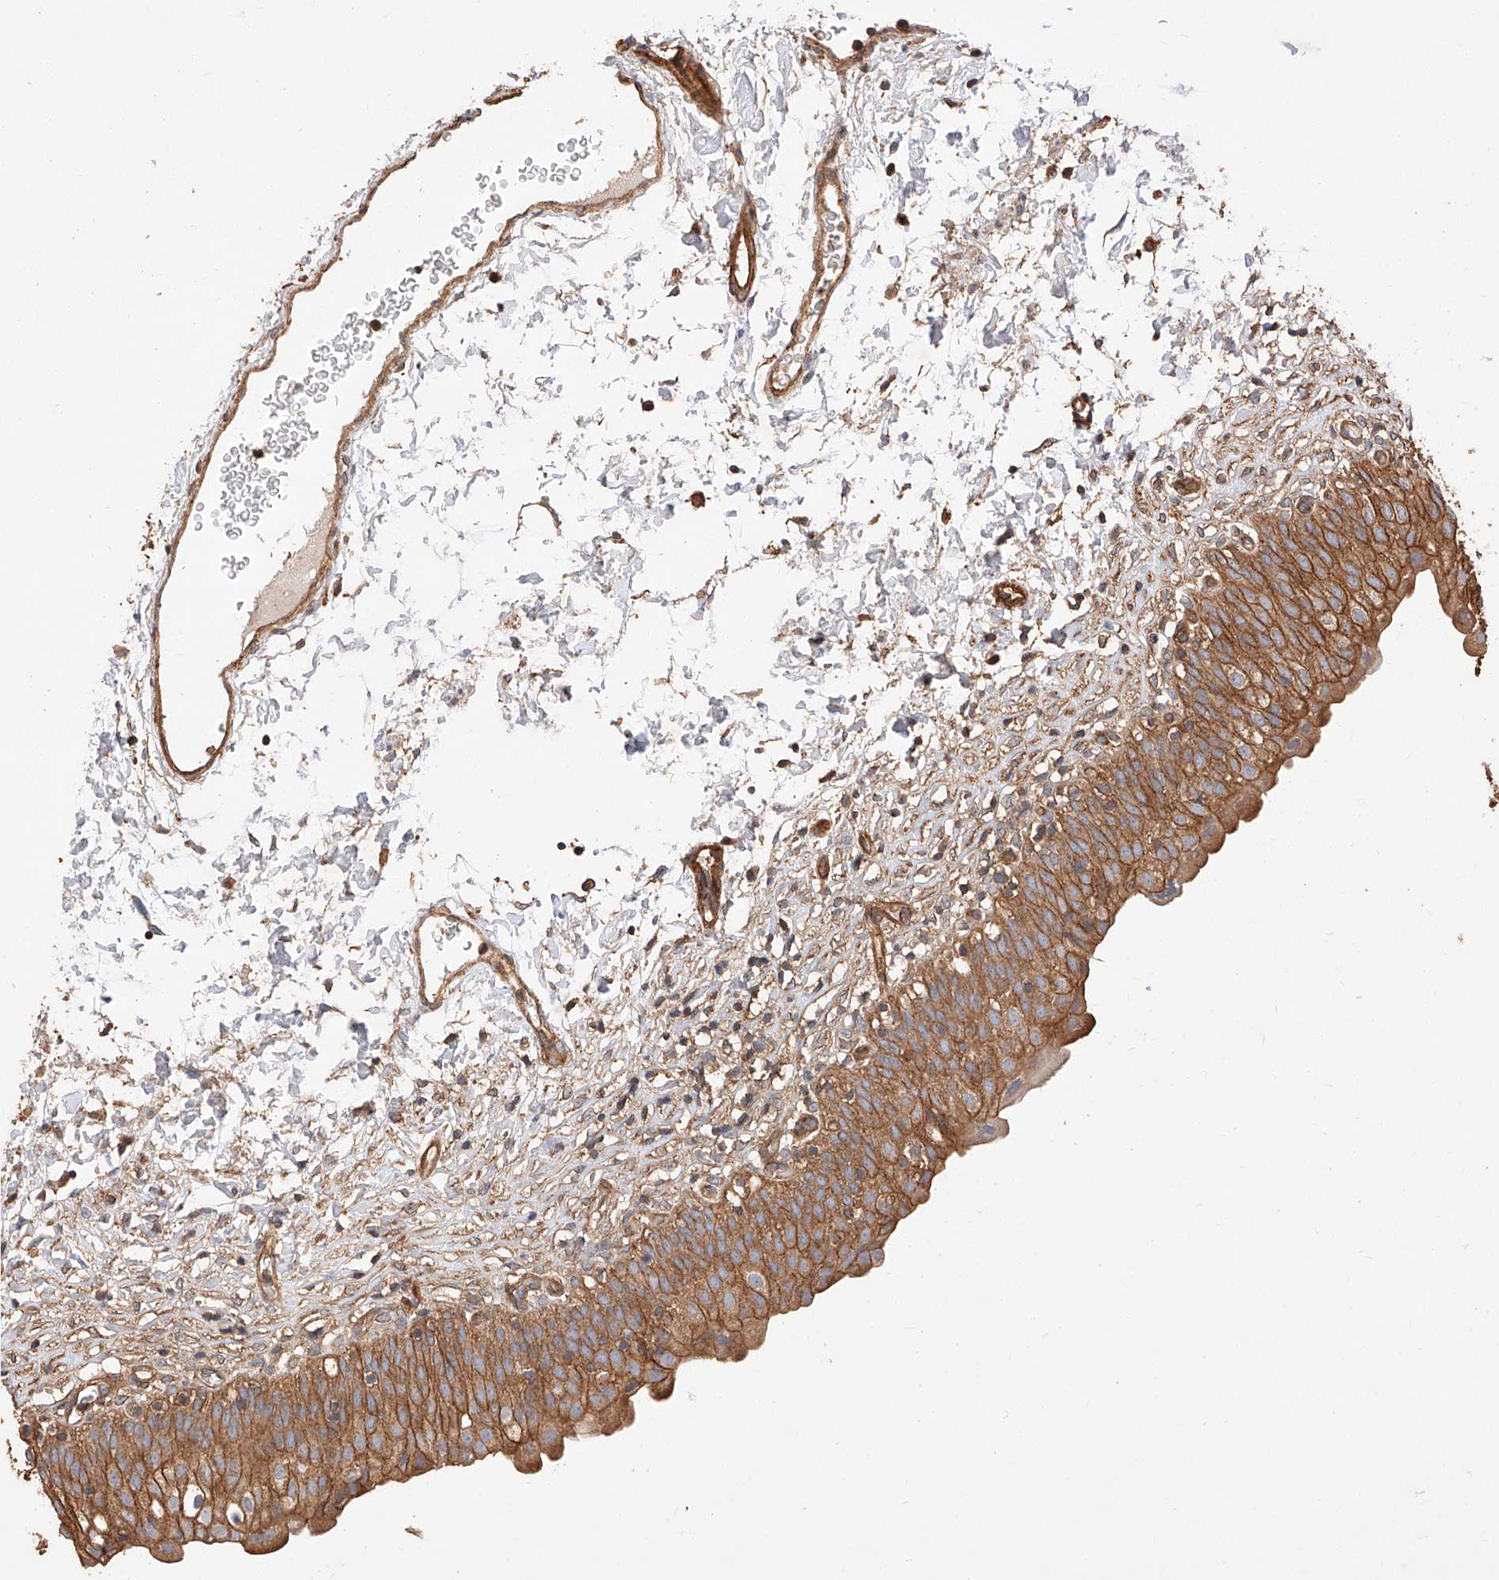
{"staining": {"intensity": "moderate", "quantity": ">75%", "location": "cytoplasmic/membranous"}, "tissue": "urinary bladder", "cell_type": "Urothelial cells", "image_type": "normal", "snomed": [{"axis": "morphology", "description": "Normal tissue, NOS"}, {"axis": "topography", "description": "Urinary bladder"}], "caption": "IHC (DAB (3,3'-diaminobenzidine)) staining of unremarkable human urinary bladder reveals moderate cytoplasmic/membranous protein positivity in approximately >75% of urothelial cells.", "gene": "GHDC", "patient": {"sex": "male", "age": 55}}